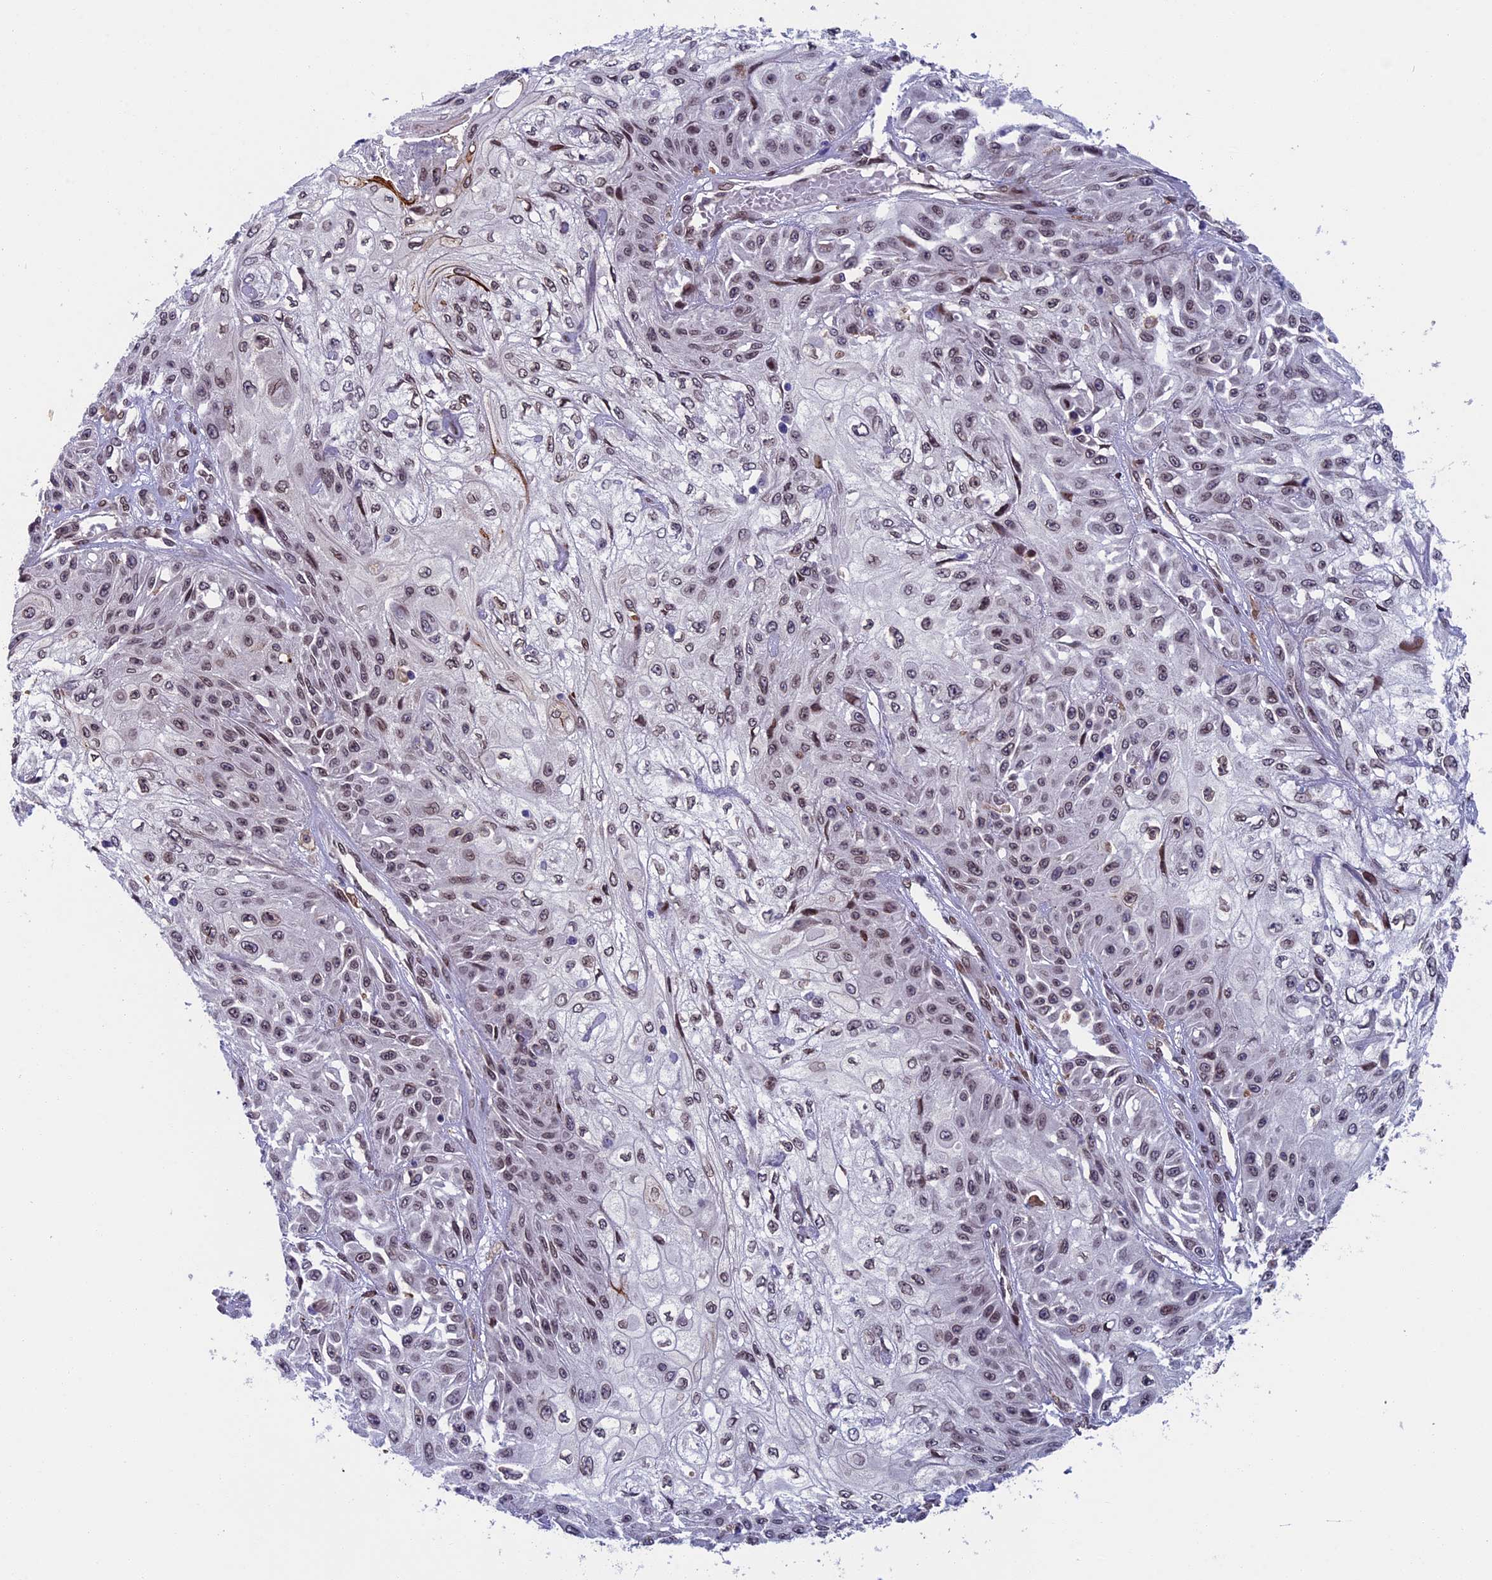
{"staining": {"intensity": "weak", "quantity": "25%-75%", "location": "nuclear"}, "tissue": "skin cancer", "cell_type": "Tumor cells", "image_type": "cancer", "snomed": [{"axis": "morphology", "description": "Squamous cell carcinoma, NOS"}, {"axis": "morphology", "description": "Squamous cell carcinoma, metastatic, NOS"}, {"axis": "topography", "description": "Skin"}, {"axis": "topography", "description": "Lymph node"}], "caption": "An image of human skin metastatic squamous cell carcinoma stained for a protein exhibits weak nuclear brown staining in tumor cells. (brown staining indicates protein expression, while blue staining denotes nuclei).", "gene": "GPSM1", "patient": {"sex": "male", "age": 75}}